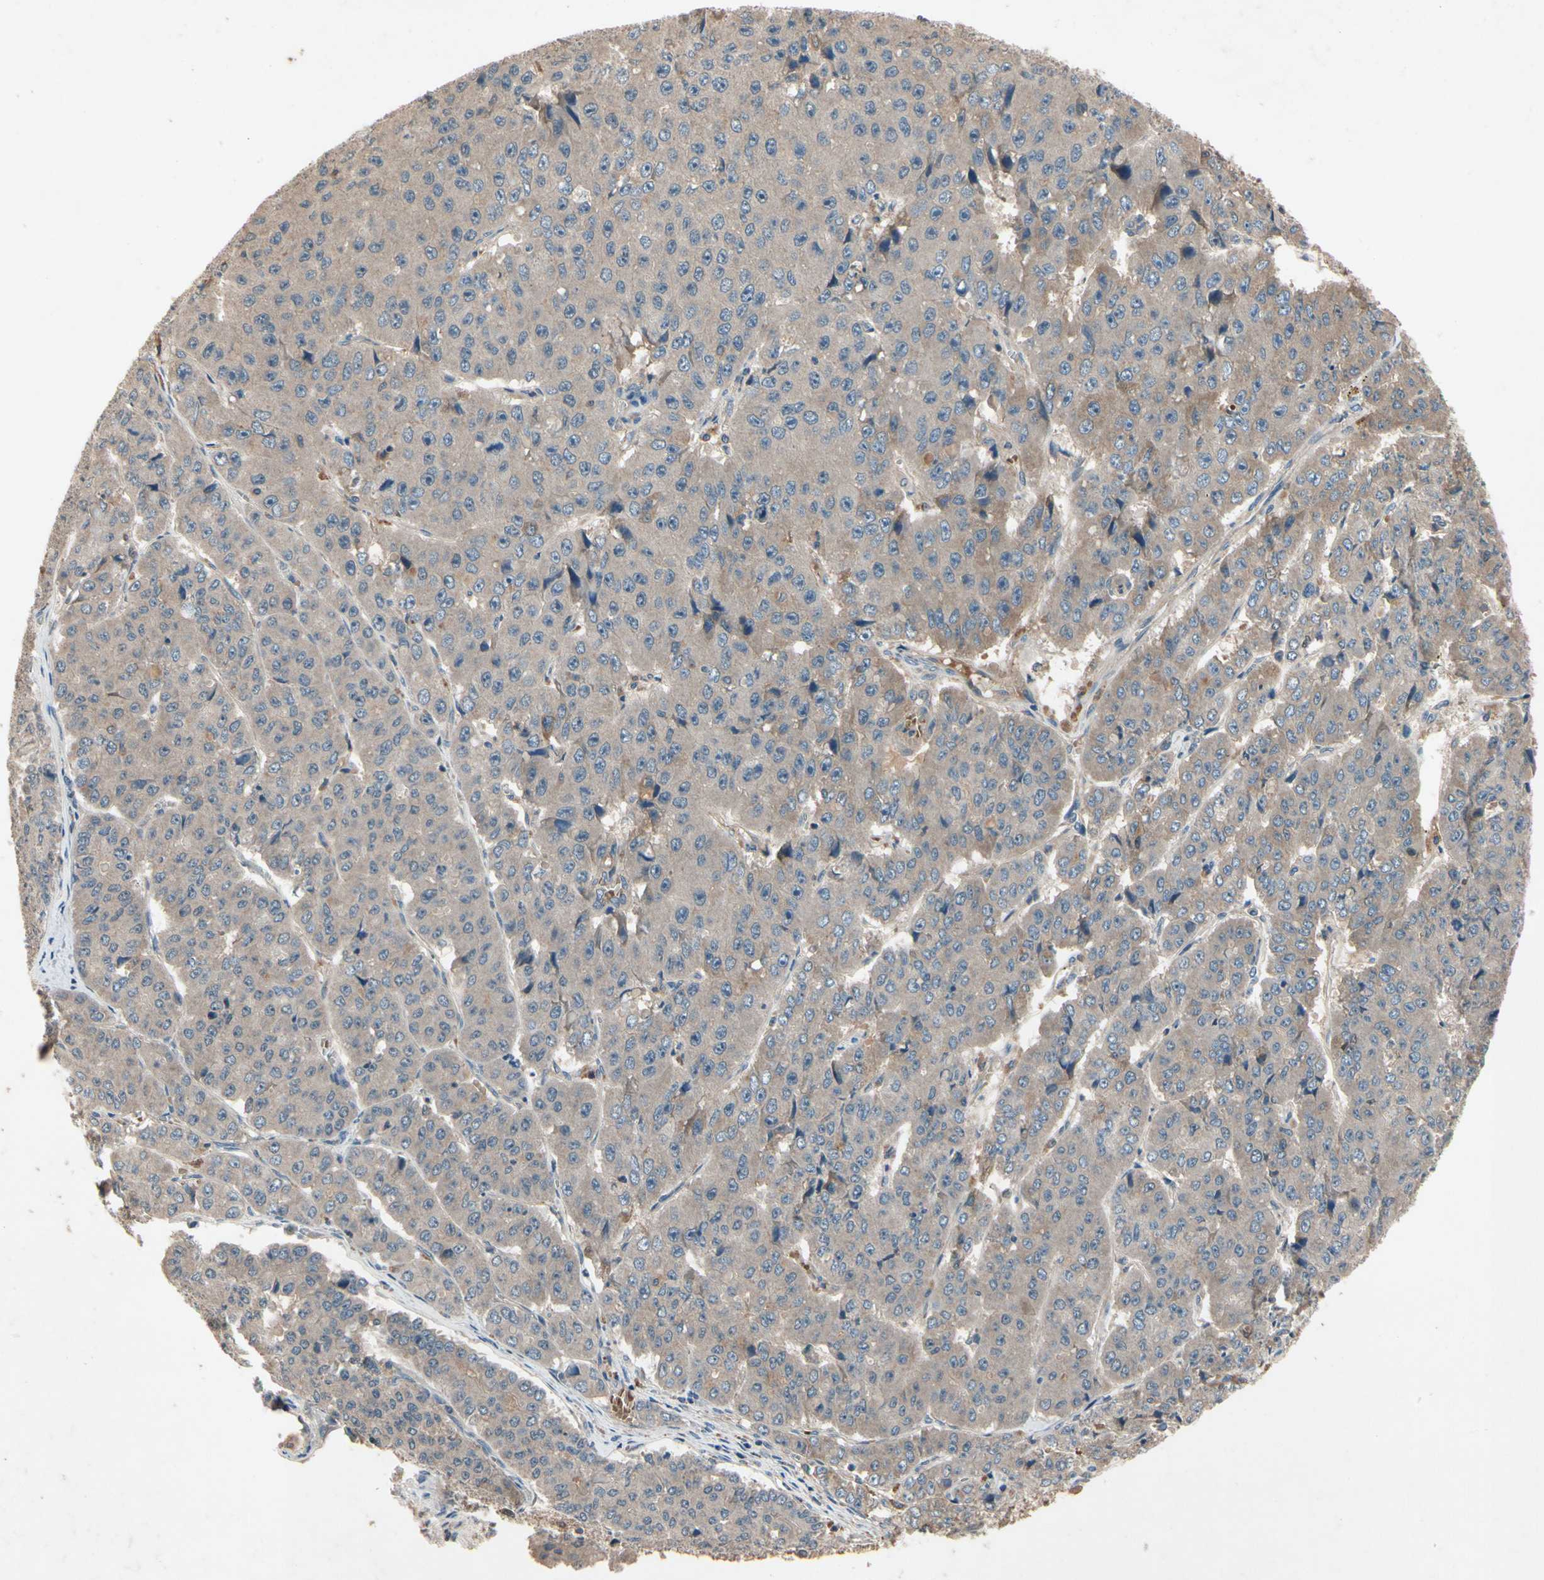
{"staining": {"intensity": "weak", "quantity": ">75%", "location": "cytoplasmic/membranous"}, "tissue": "pancreatic cancer", "cell_type": "Tumor cells", "image_type": "cancer", "snomed": [{"axis": "morphology", "description": "Adenocarcinoma, NOS"}, {"axis": "topography", "description": "Pancreas"}], "caption": "Immunohistochemistry (IHC) (DAB) staining of pancreatic cancer (adenocarcinoma) displays weak cytoplasmic/membranous protein expression in about >75% of tumor cells. (DAB IHC with brightfield microscopy, high magnification).", "gene": "IL1RL1", "patient": {"sex": "male", "age": 50}}